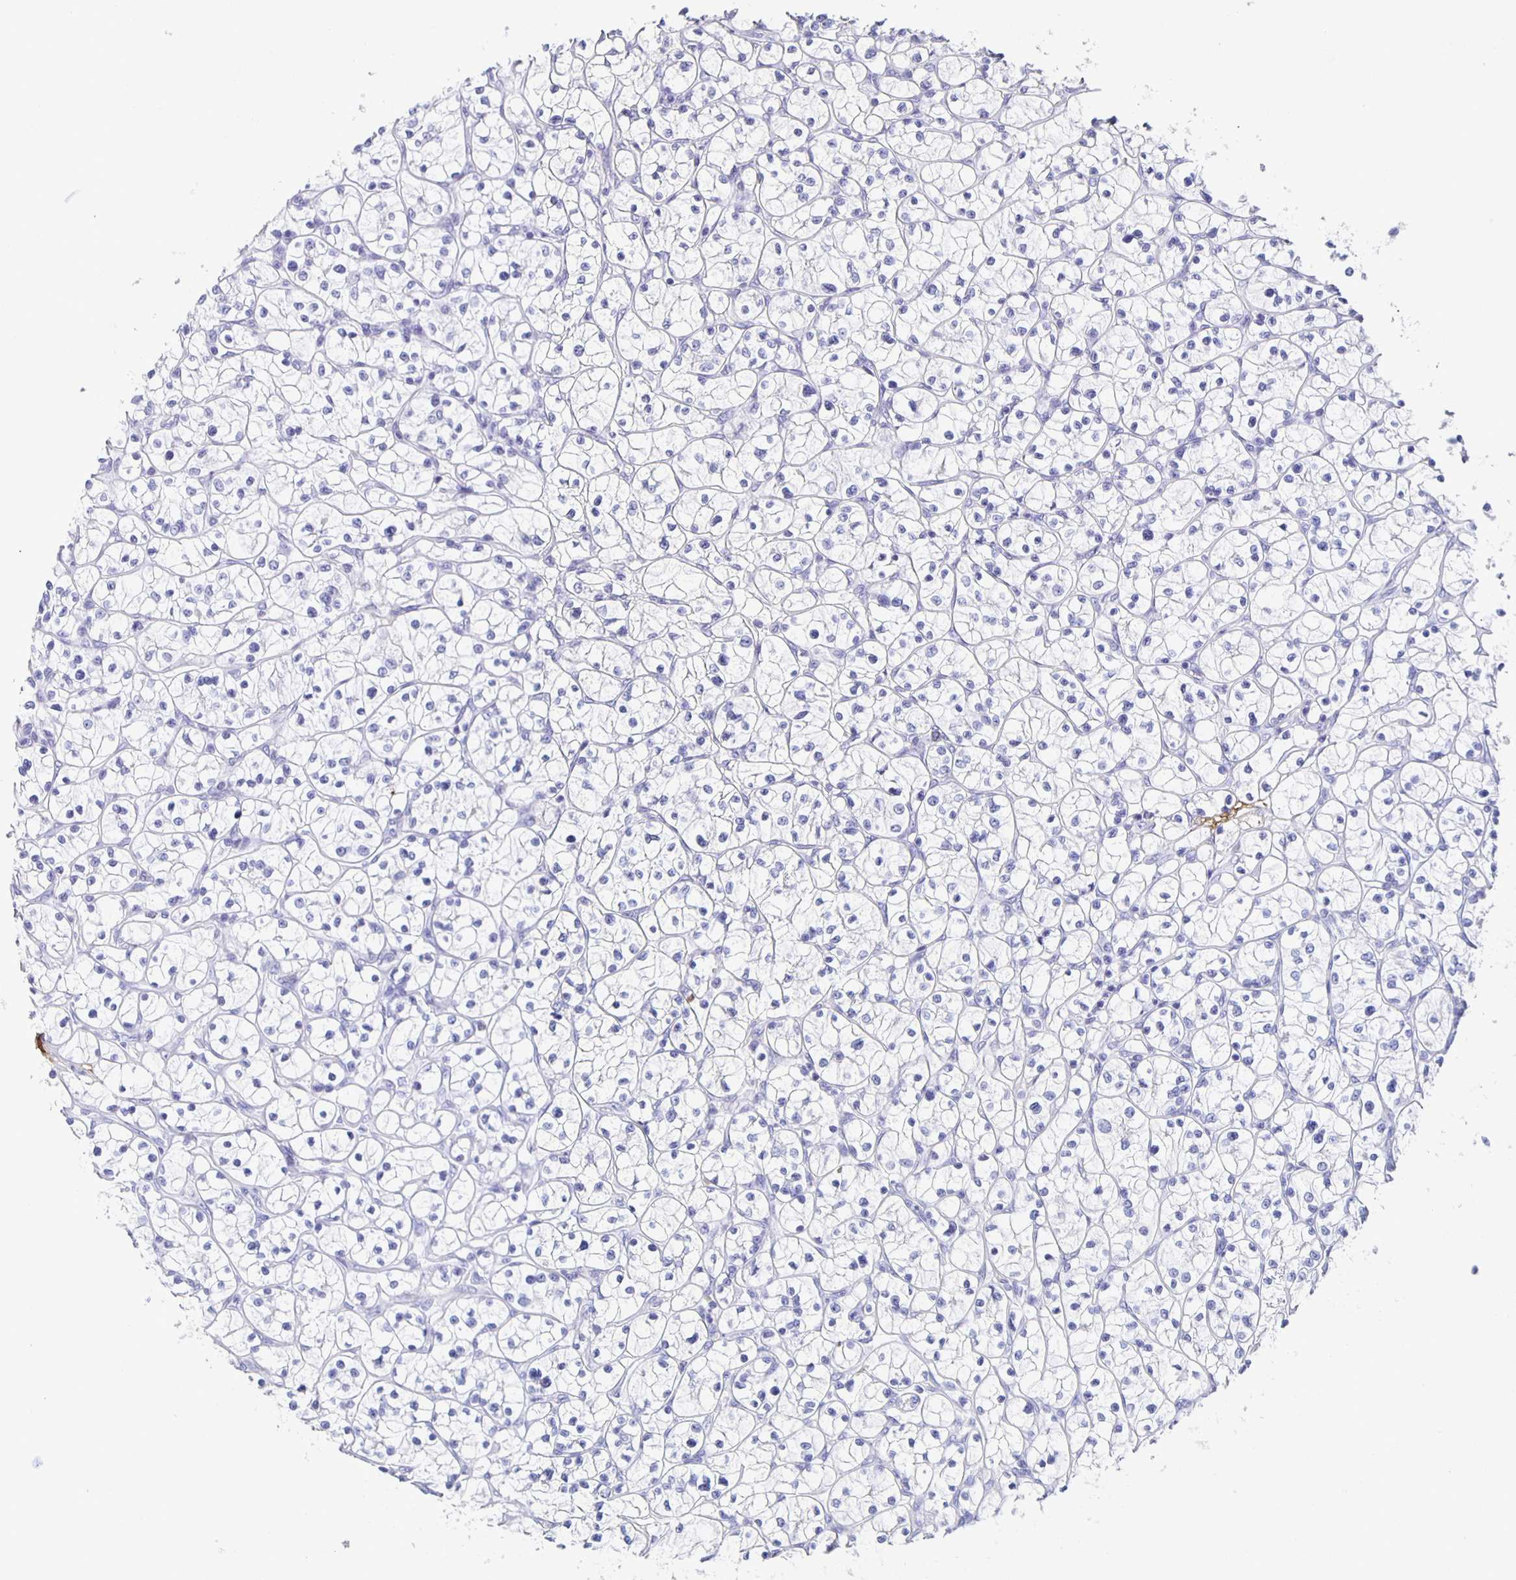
{"staining": {"intensity": "negative", "quantity": "none", "location": "none"}, "tissue": "renal cancer", "cell_type": "Tumor cells", "image_type": "cancer", "snomed": [{"axis": "morphology", "description": "Adenocarcinoma, NOS"}, {"axis": "topography", "description": "Kidney"}], "caption": "This is an immunohistochemistry (IHC) photomicrograph of human renal cancer (adenocarcinoma). There is no expression in tumor cells.", "gene": "FGA", "patient": {"sex": "female", "age": 64}}